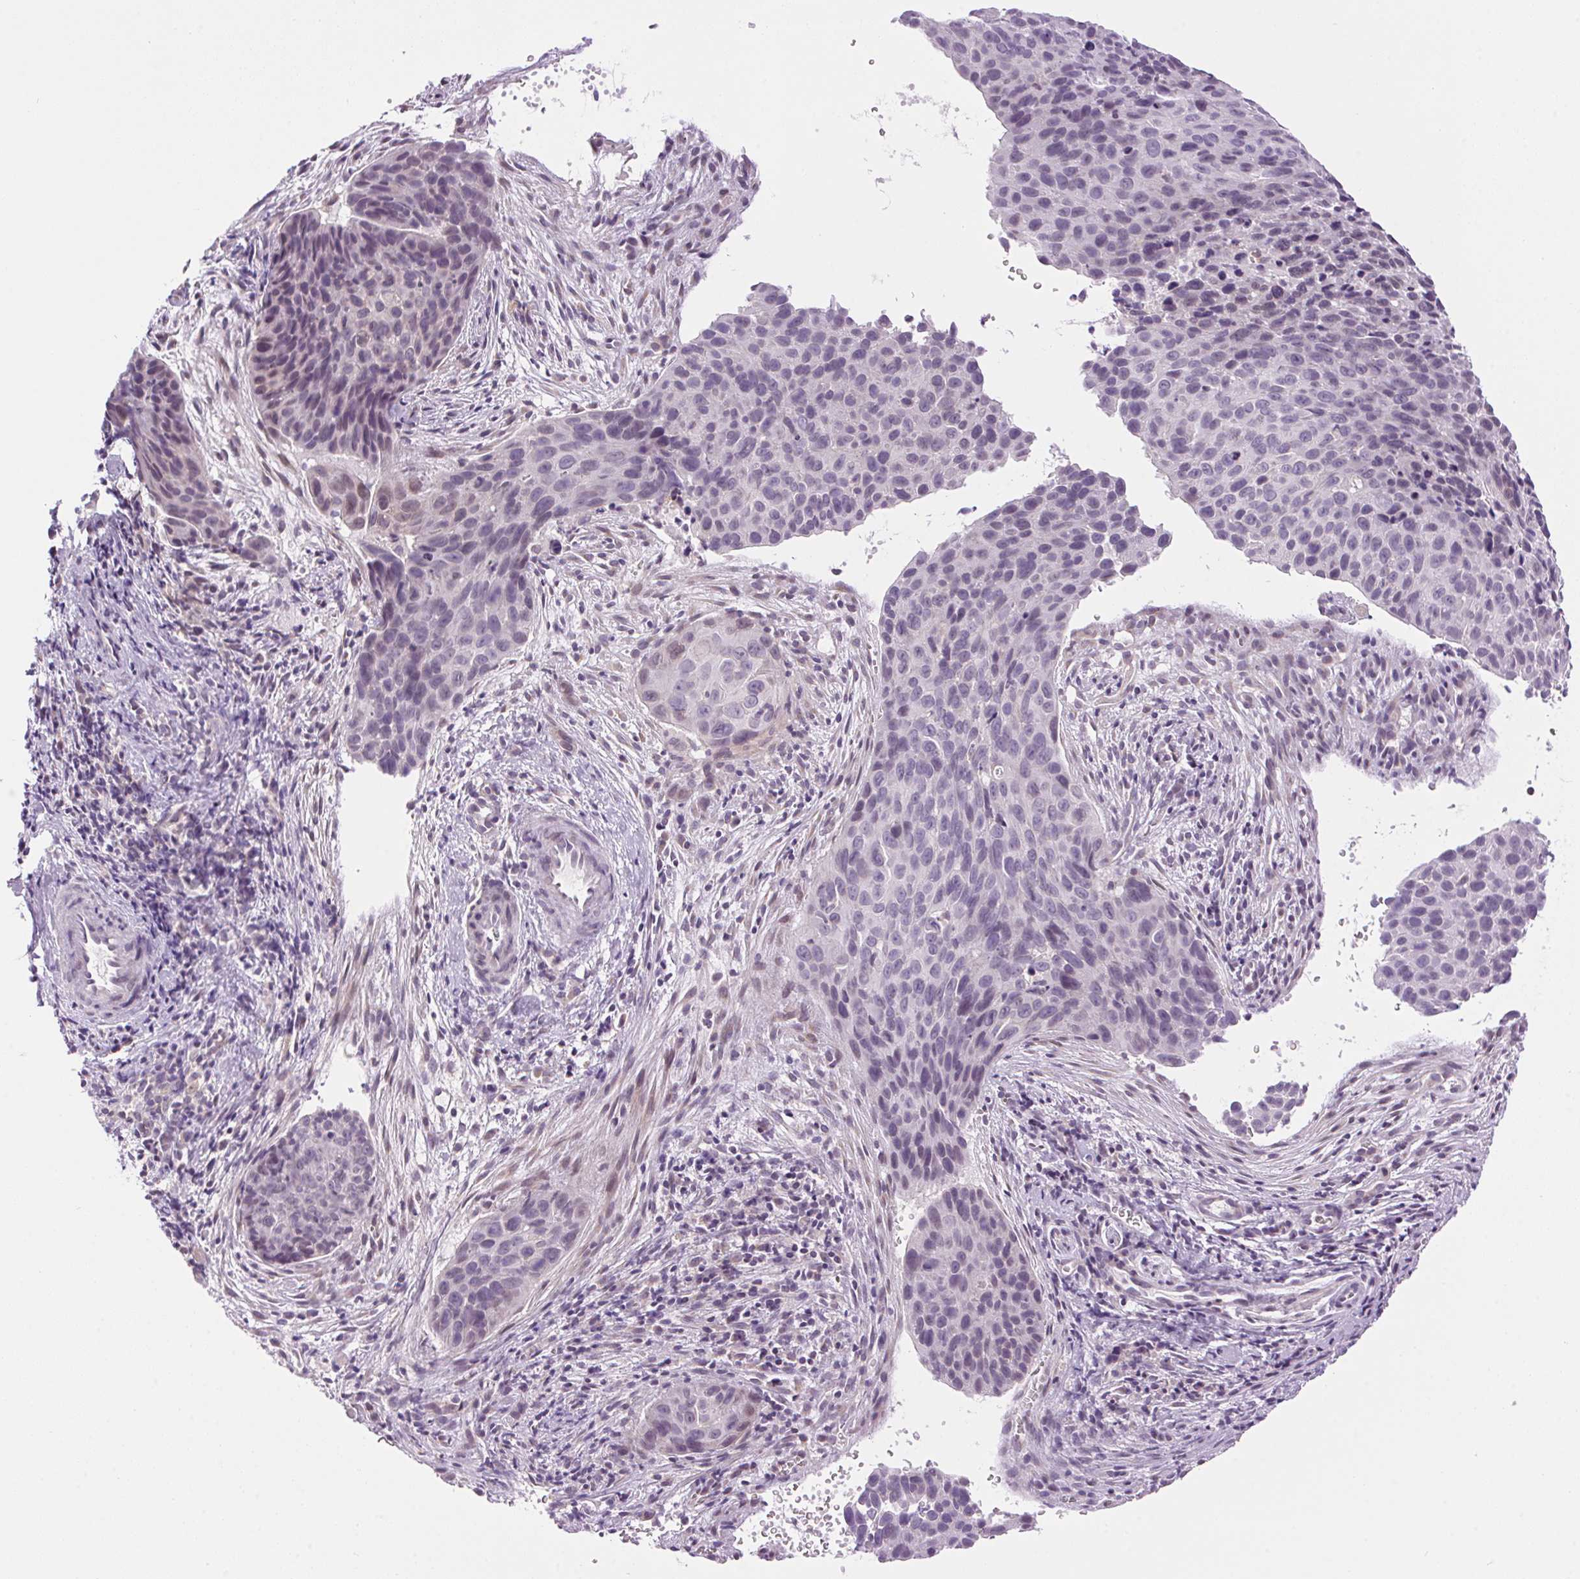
{"staining": {"intensity": "negative", "quantity": "none", "location": "none"}, "tissue": "cervical cancer", "cell_type": "Tumor cells", "image_type": "cancer", "snomed": [{"axis": "morphology", "description": "Squamous cell carcinoma, NOS"}, {"axis": "topography", "description": "Cervix"}], "caption": "This is an immunohistochemistry micrograph of cervical squamous cell carcinoma. There is no staining in tumor cells.", "gene": "SMIM13", "patient": {"sex": "female", "age": 35}}